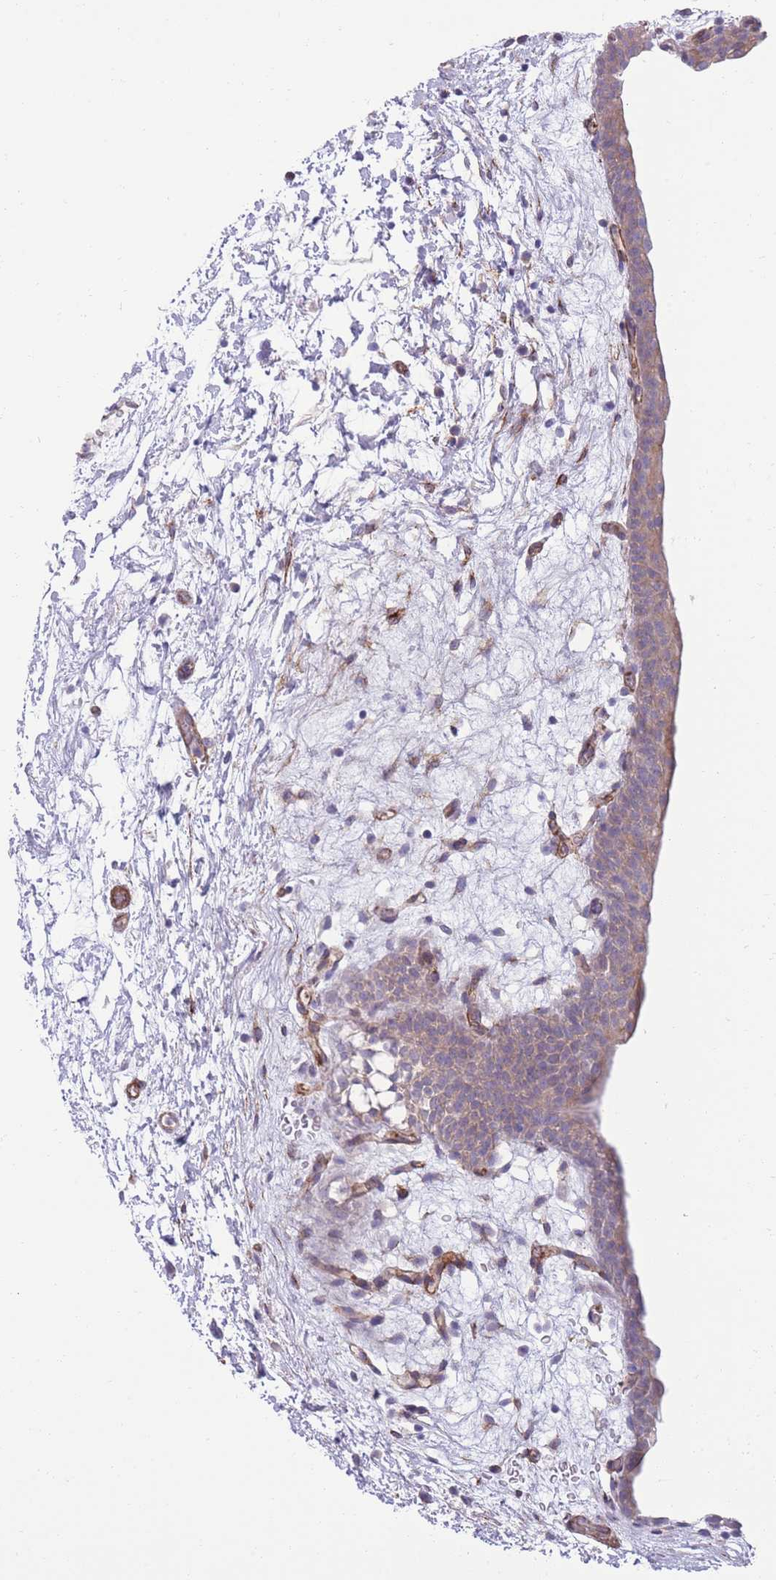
{"staining": {"intensity": "weak", "quantity": "<25%", "location": "cytoplasmic/membranous"}, "tissue": "urinary bladder", "cell_type": "Urothelial cells", "image_type": "normal", "snomed": [{"axis": "morphology", "description": "Normal tissue, NOS"}, {"axis": "topography", "description": "Urinary bladder"}], "caption": "Urothelial cells are negative for protein expression in normal human urinary bladder.", "gene": "RGS11", "patient": {"sex": "male", "age": 83}}